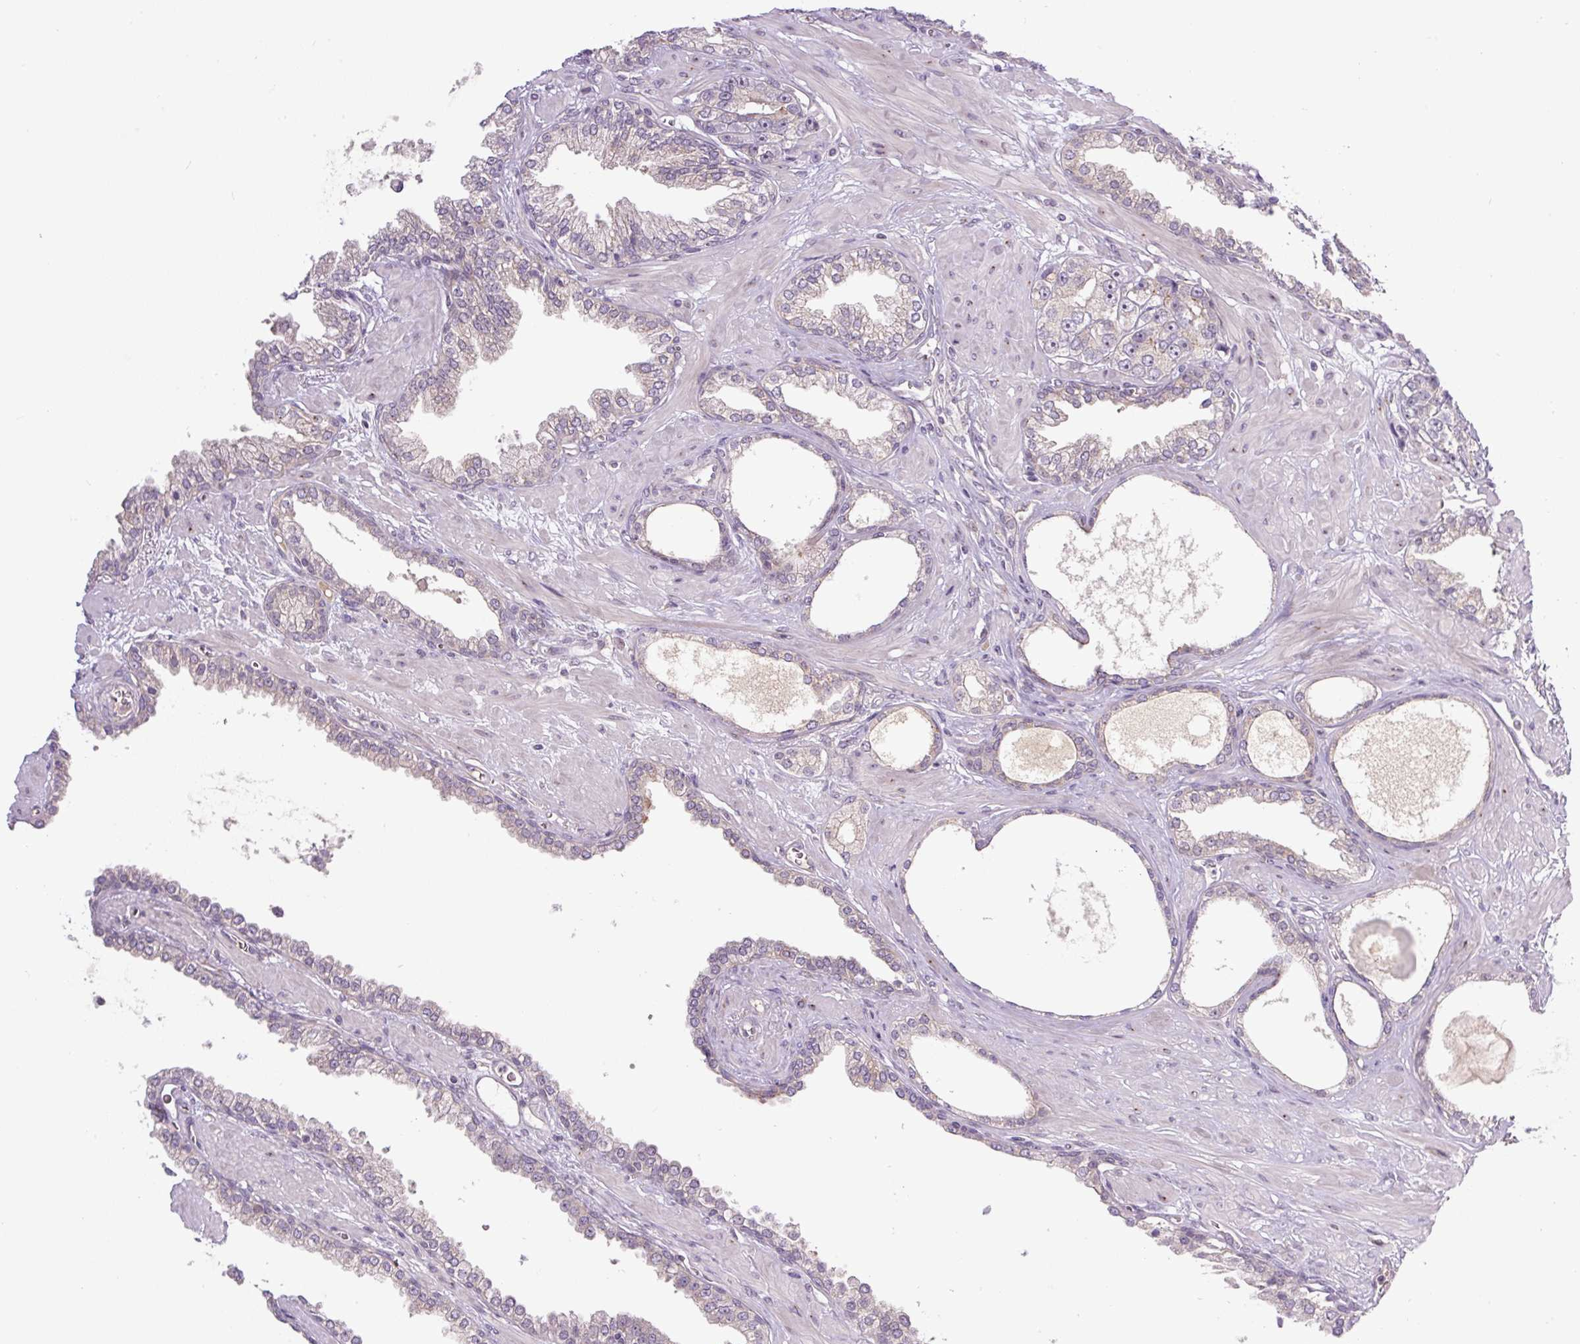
{"staining": {"intensity": "negative", "quantity": "none", "location": "none"}, "tissue": "prostate cancer", "cell_type": "Tumor cells", "image_type": "cancer", "snomed": [{"axis": "morphology", "description": "Adenocarcinoma, High grade"}, {"axis": "topography", "description": "Prostate"}], "caption": "DAB immunohistochemical staining of human prostate cancer (high-grade adenocarcinoma) displays no significant positivity in tumor cells.", "gene": "PCM1", "patient": {"sex": "male", "age": 71}}